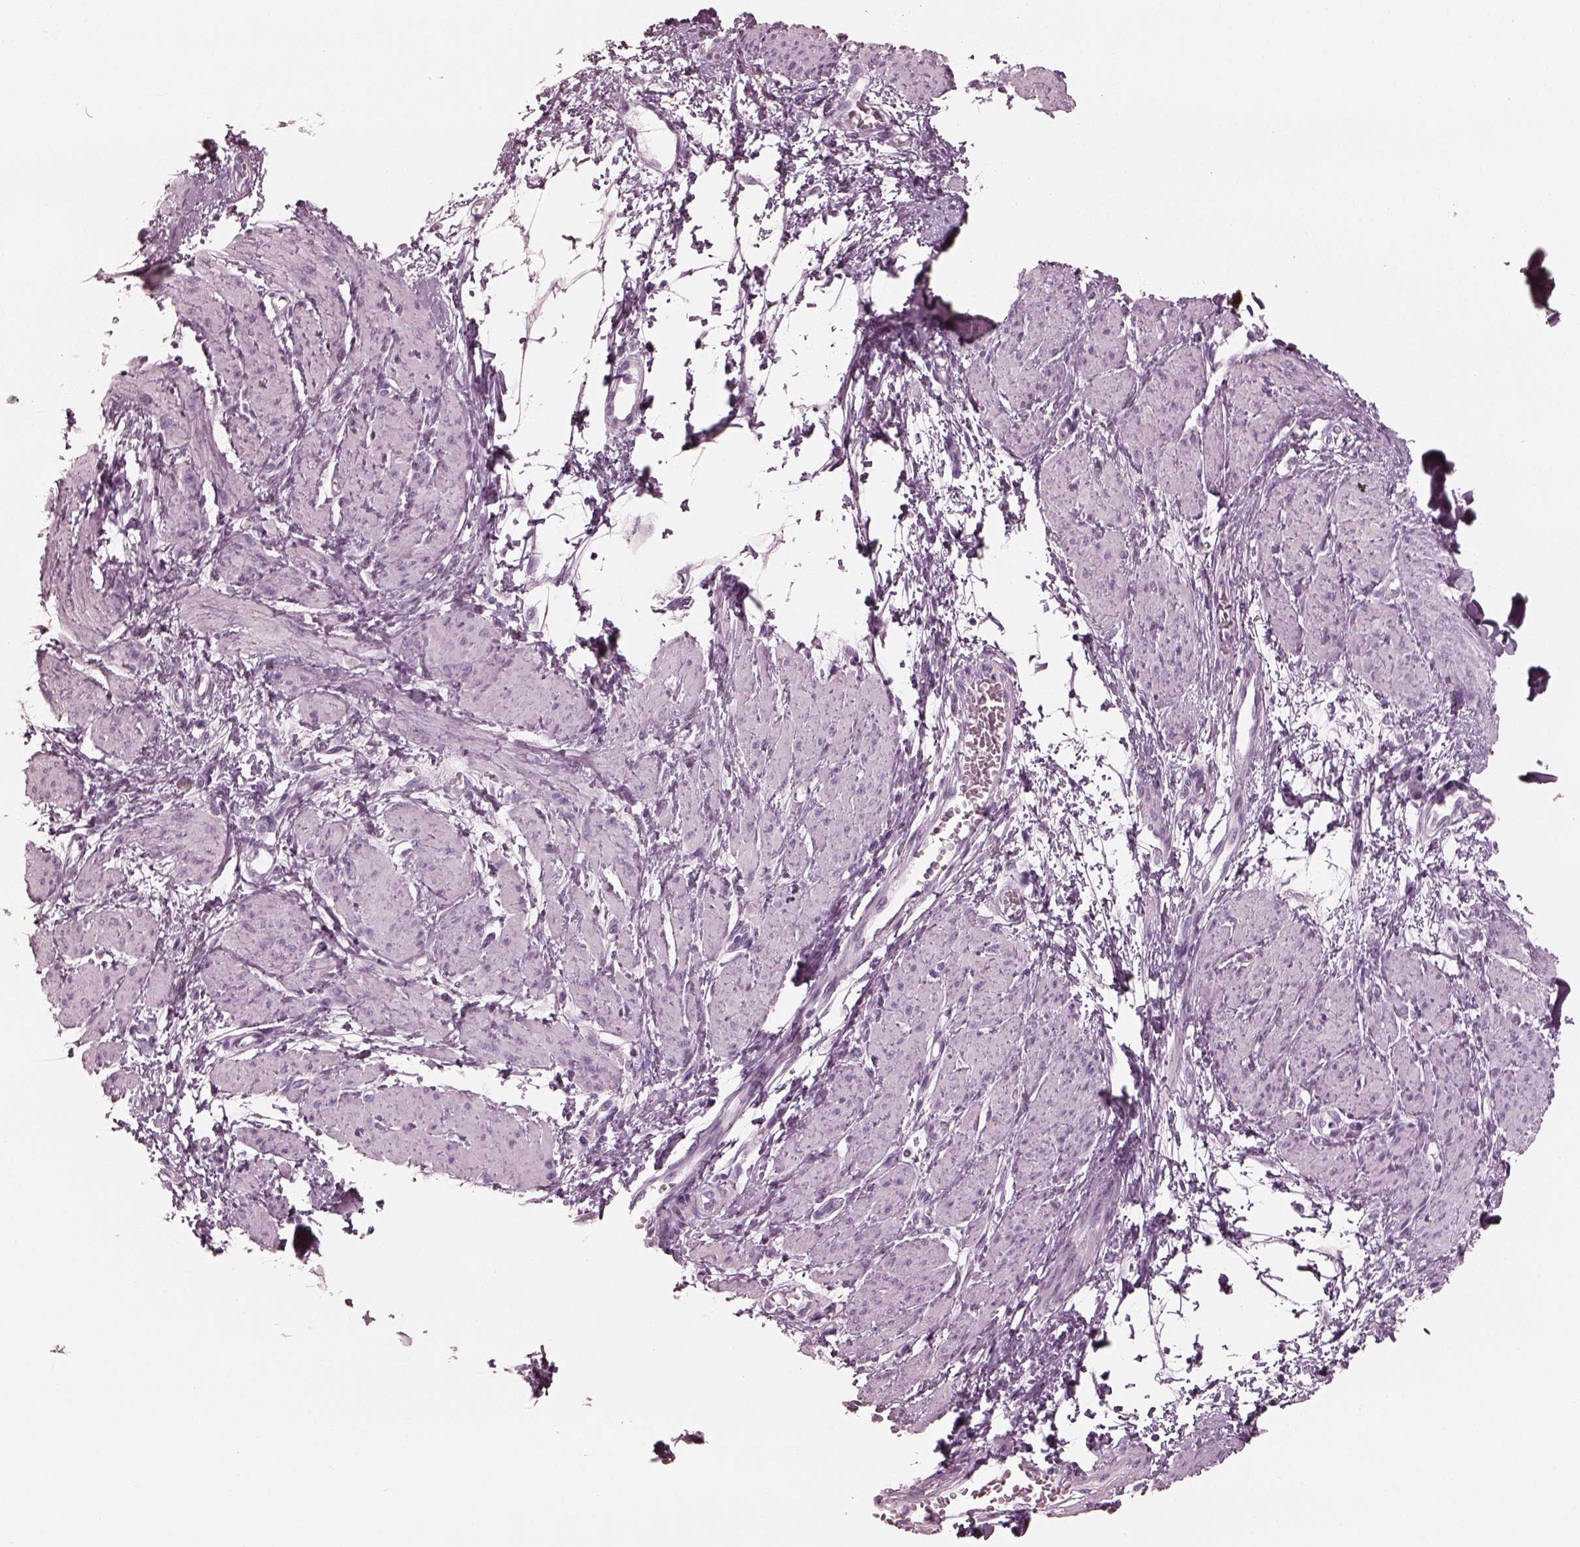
{"staining": {"intensity": "negative", "quantity": "none", "location": "none"}, "tissue": "smooth muscle", "cell_type": "Smooth muscle cells", "image_type": "normal", "snomed": [{"axis": "morphology", "description": "Normal tissue, NOS"}, {"axis": "topography", "description": "Smooth muscle"}, {"axis": "topography", "description": "Uterus"}], "caption": "DAB immunohistochemical staining of unremarkable smooth muscle exhibits no significant positivity in smooth muscle cells. Nuclei are stained in blue.", "gene": "C2orf81", "patient": {"sex": "female", "age": 39}}